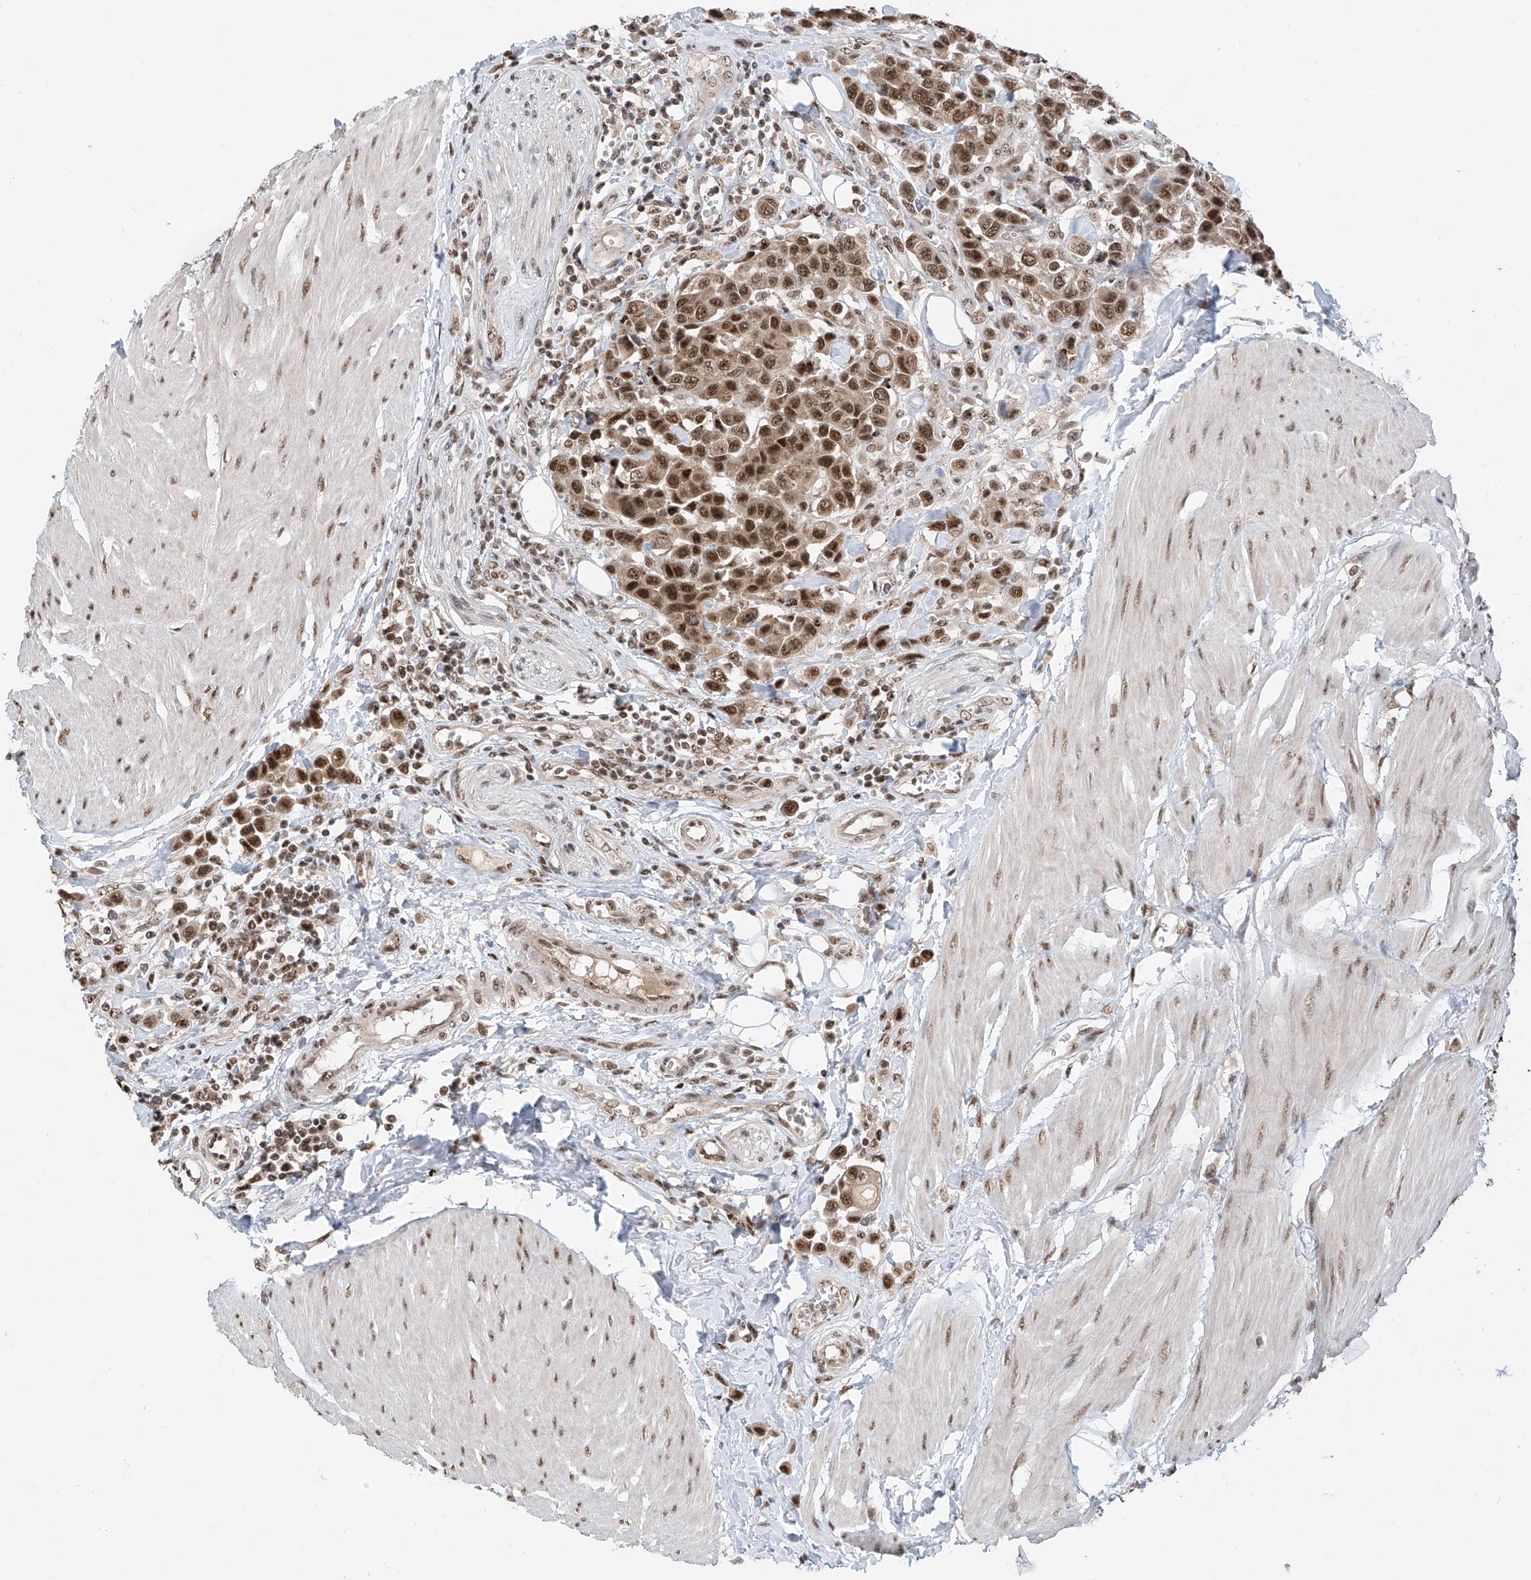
{"staining": {"intensity": "strong", "quantity": ">75%", "location": "nuclear"}, "tissue": "urothelial cancer", "cell_type": "Tumor cells", "image_type": "cancer", "snomed": [{"axis": "morphology", "description": "Urothelial carcinoma, High grade"}, {"axis": "topography", "description": "Urinary bladder"}], "caption": "Brown immunohistochemical staining in urothelial cancer shows strong nuclear positivity in about >75% of tumor cells. (DAB (3,3'-diaminobenzidine) IHC with brightfield microscopy, high magnification).", "gene": "RPAIN", "patient": {"sex": "male", "age": 50}}